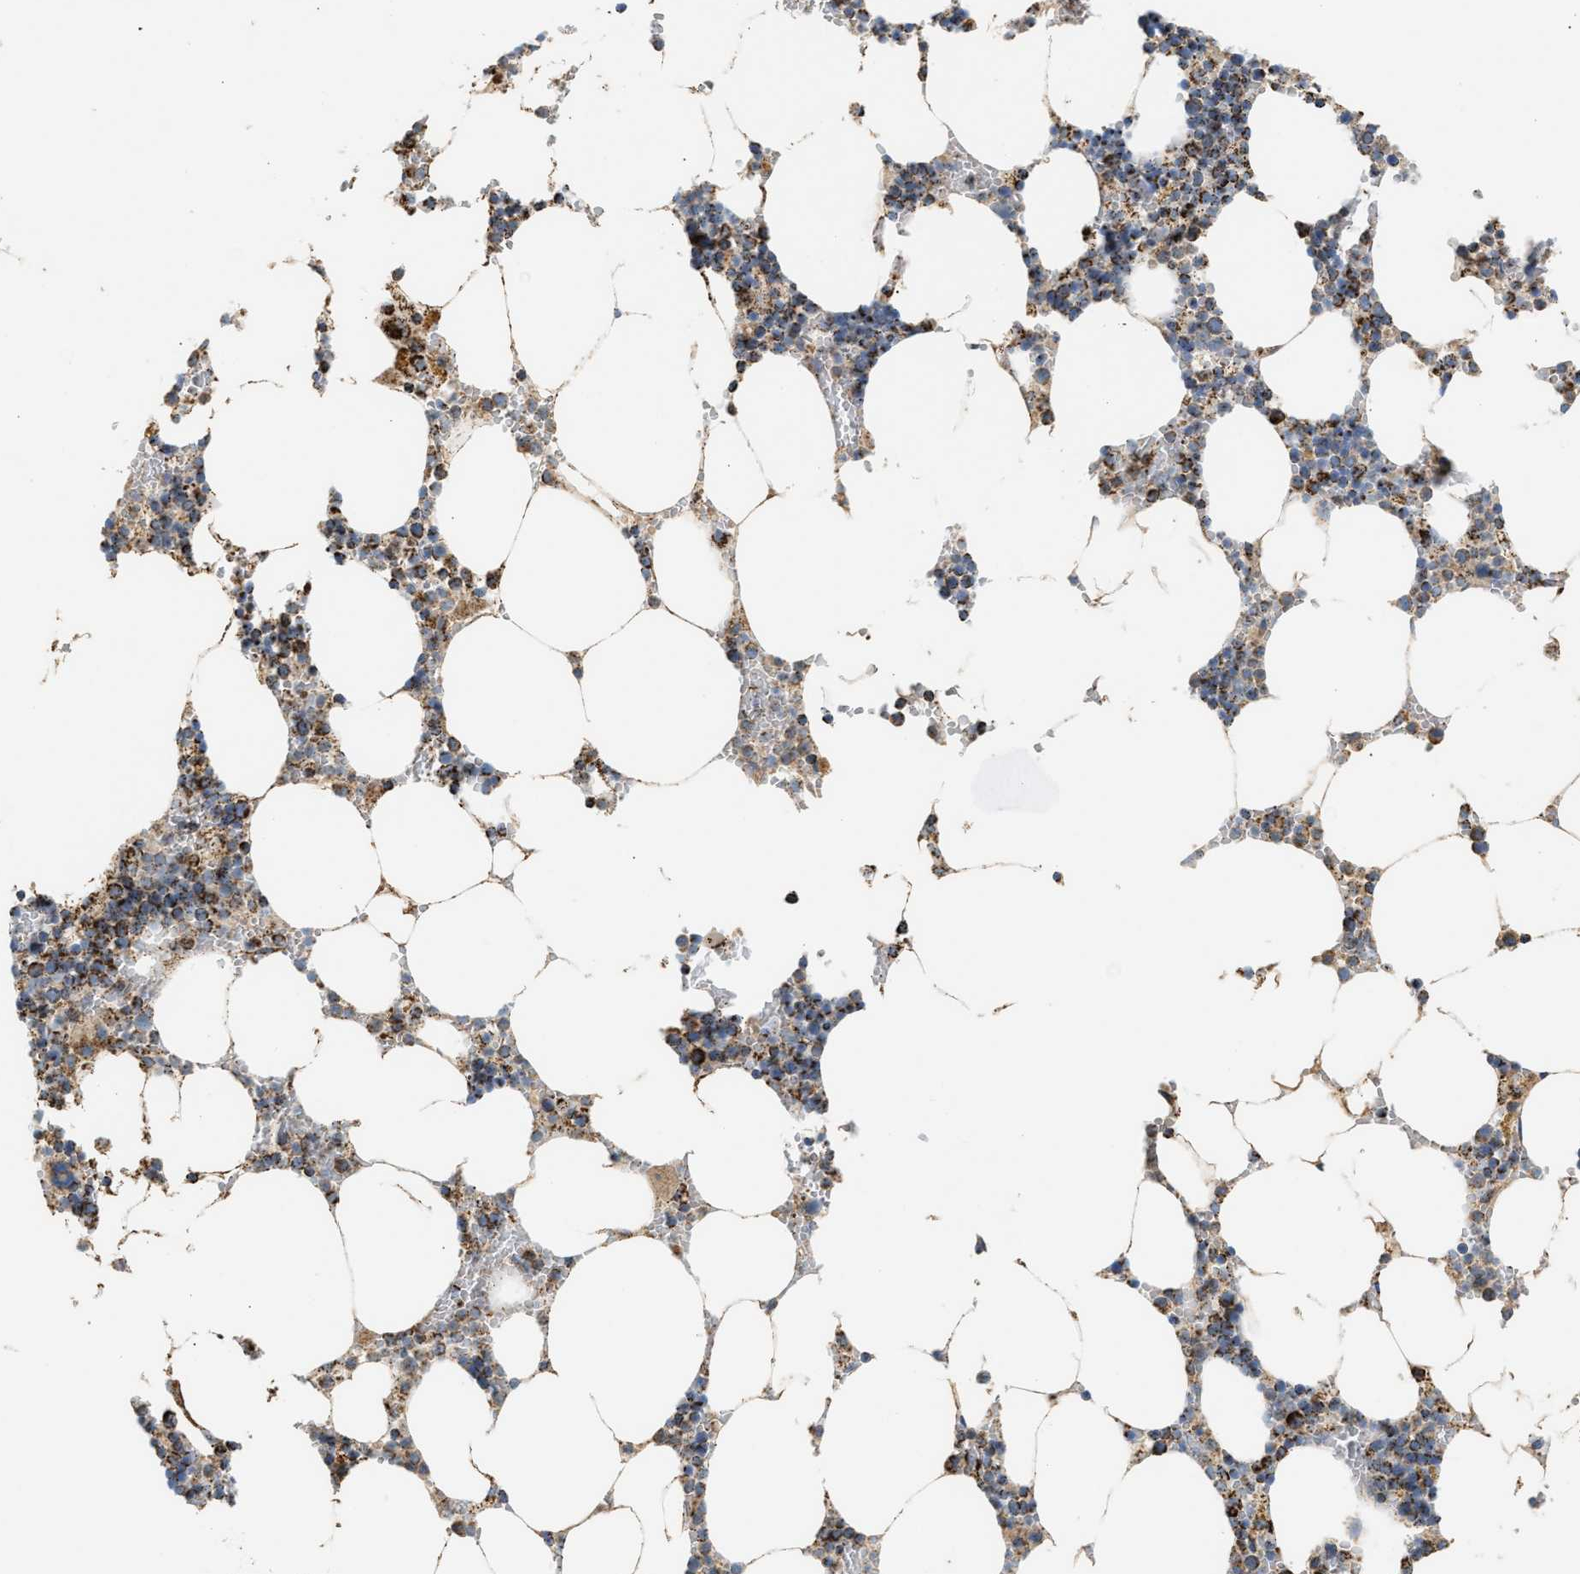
{"staining": {"intensity": "moderate", "quantity": ">75%", "location": "cytoplasmic/membranous"}, "tissue": "bone marrow", "cell_type": "Hematopoietic cells", "image_type": "normal", "snomed": [{"axis": "morphology", "description": "Normal tissue, NOS"}, {"axis": "topography", "description": "Bone marrow"}], "caption": "Bone marrow stained for a protein (brown) reveals moderate cytoplasmic/membranous positive positivity in about >75% of hematopoietic cells.", "gene": "OGDH", "patient": {"sex": "male", "age": 70}}